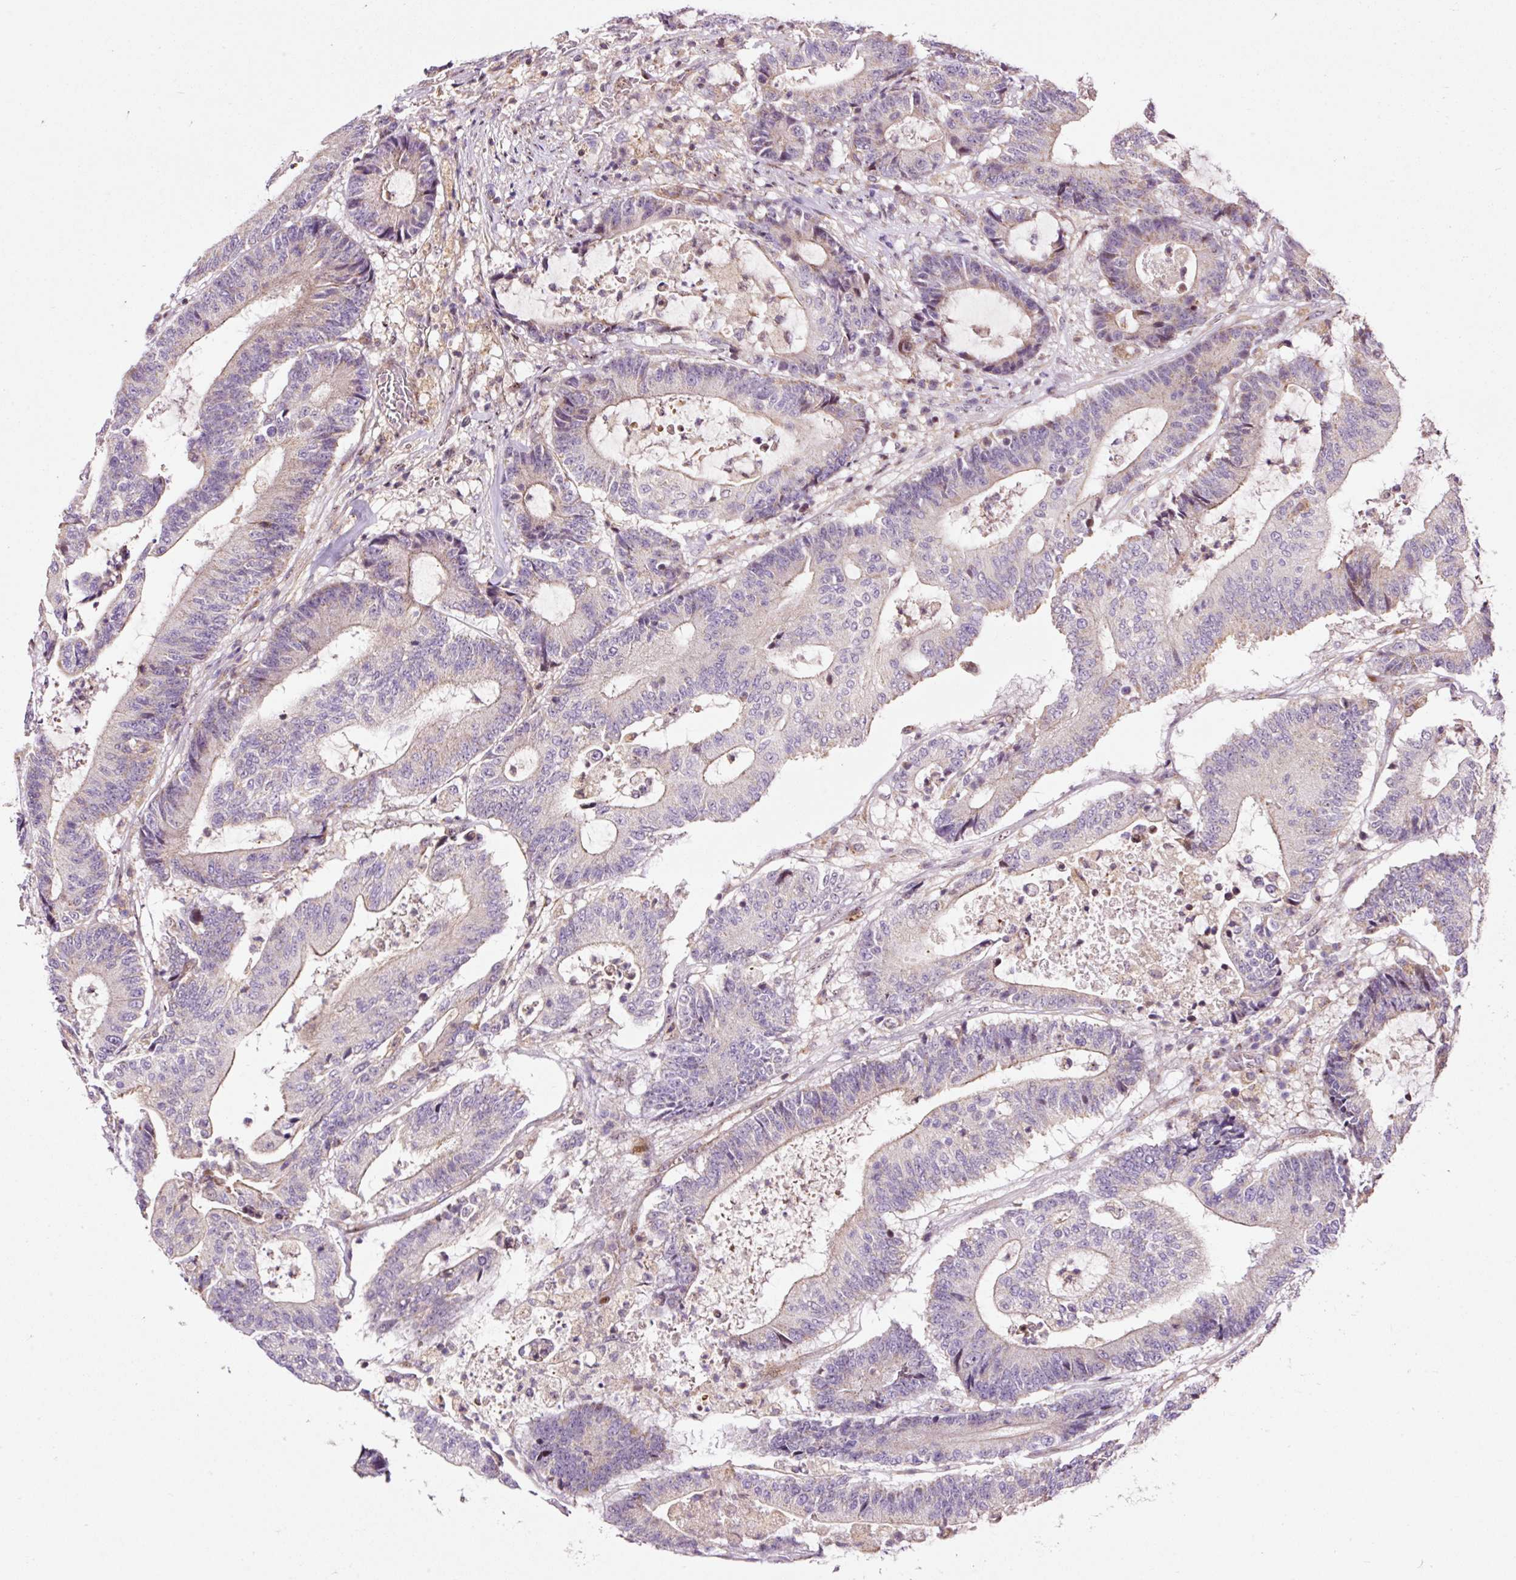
{"staining": {"intensity": "negative", "quantity": "none", "location": "none"}, "tissue": "colorectal cancer", "cell_type": "Tumor cells", "image_type": "cancer", "snomed": [{"axis": "morphology", "description": "Adenocarcinoma, NOS"}, {"axis": "topography", "description": "Colon"}], "caption": "The IHC micrograph has no significant expression in tumor cells of colorectal adenocarcinoma tissue.", "gene": "BOLA3", "patient": {"sex": "female", "age": 84}}